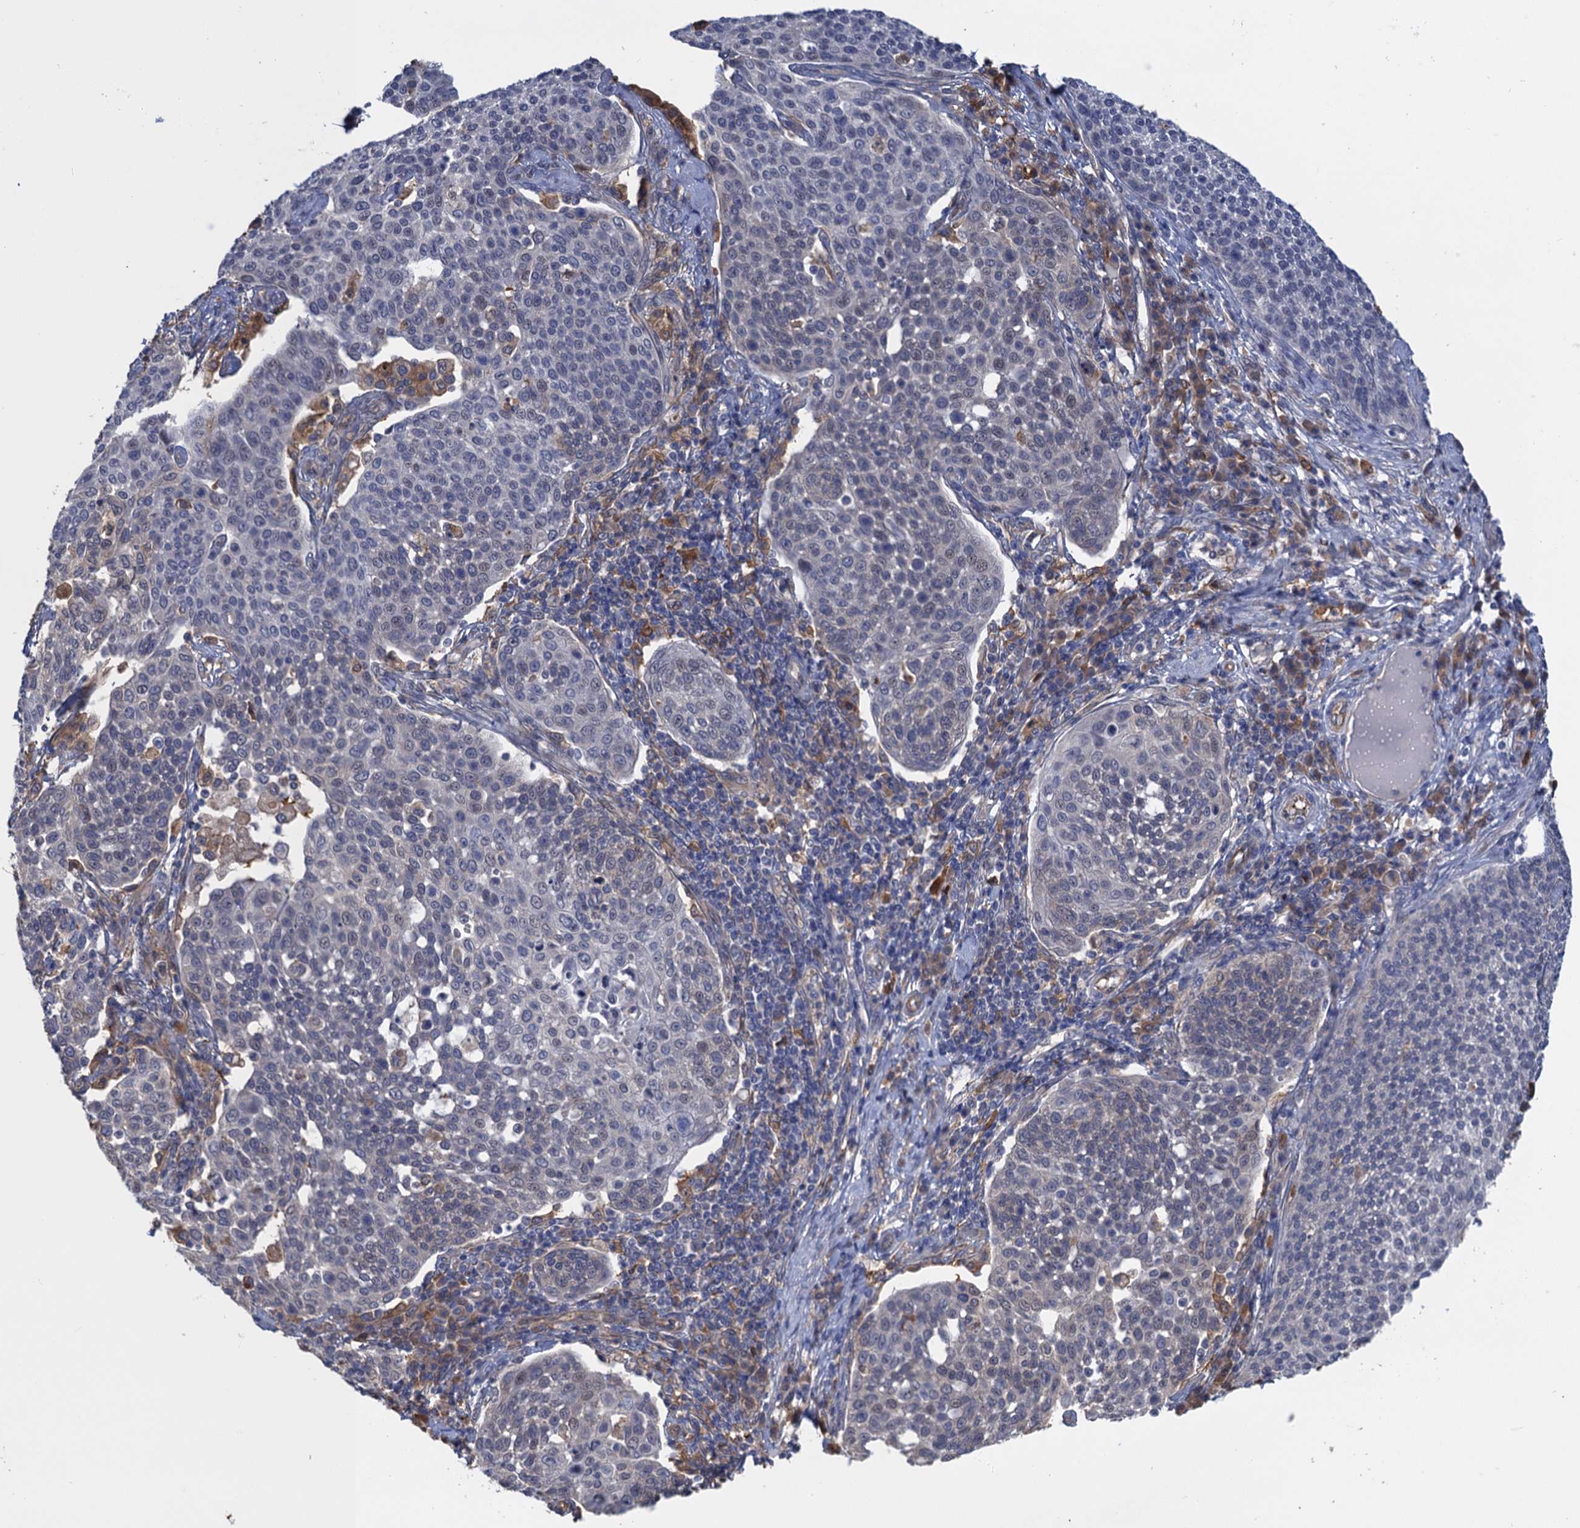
{"staining": {"intensity": "negative", "quantity": "none", "location": "none"}, "tissue": "cervical cancer", "cell_type": "Tumor cells", "image_type": "cancer", "snomed": [{"axis": "morphology", "description": "Squamous cell carcinoma, NOS"}, {"axis": "topography", "description": "Cervix"}], "caption": "Immunohistochemistry (IHC) of human cervical cancer (squamous cell carcinoma) demonstrates no staining in tumor cells.", "gene": "NEK8", "patient": {"sex": "female", "age": 34}}